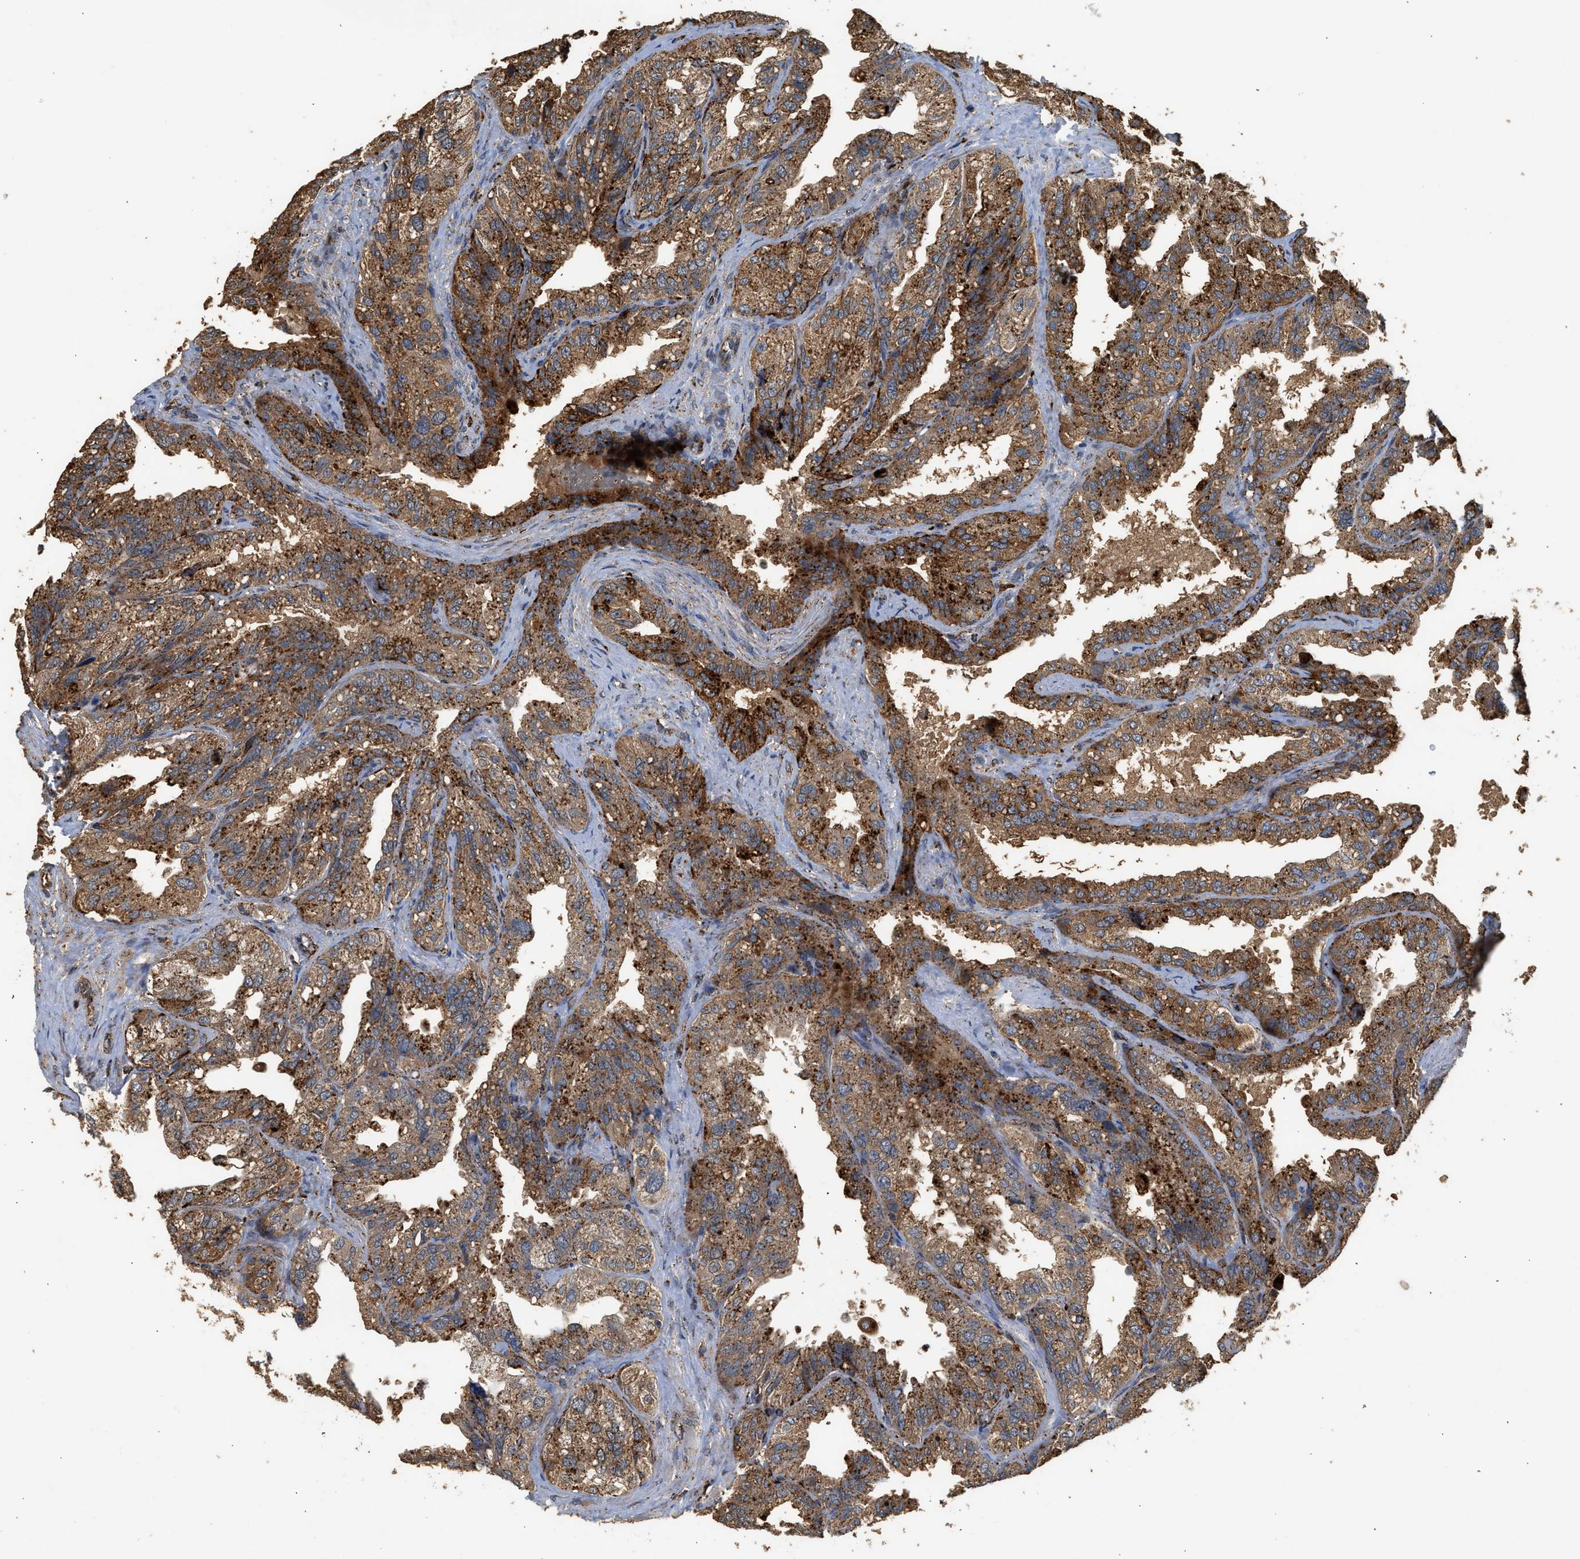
{"staining": {"intensity": "strong", "quantity": ">75%", "location": "cytoplasmic/membranous"}, "tissue": "seminal vesicle", "cell_type": "Glandular cells", "image_type": "normal", "snomed": [{"axis": "morphology", "description": "Normal tissue, NOS"}, {"axis": "topography", "description": "Seminal veicle"}], "caption": "The image shows staining of normal seminal vesicle, revealing strong cytoplasmic/membranous protein staining (brown color) within glandular cells. (brown staining indicates protein expression, while blue staining denotes nuclei).", "gene": "CTSV", "patient": {"sex": "male", "age": 68}}